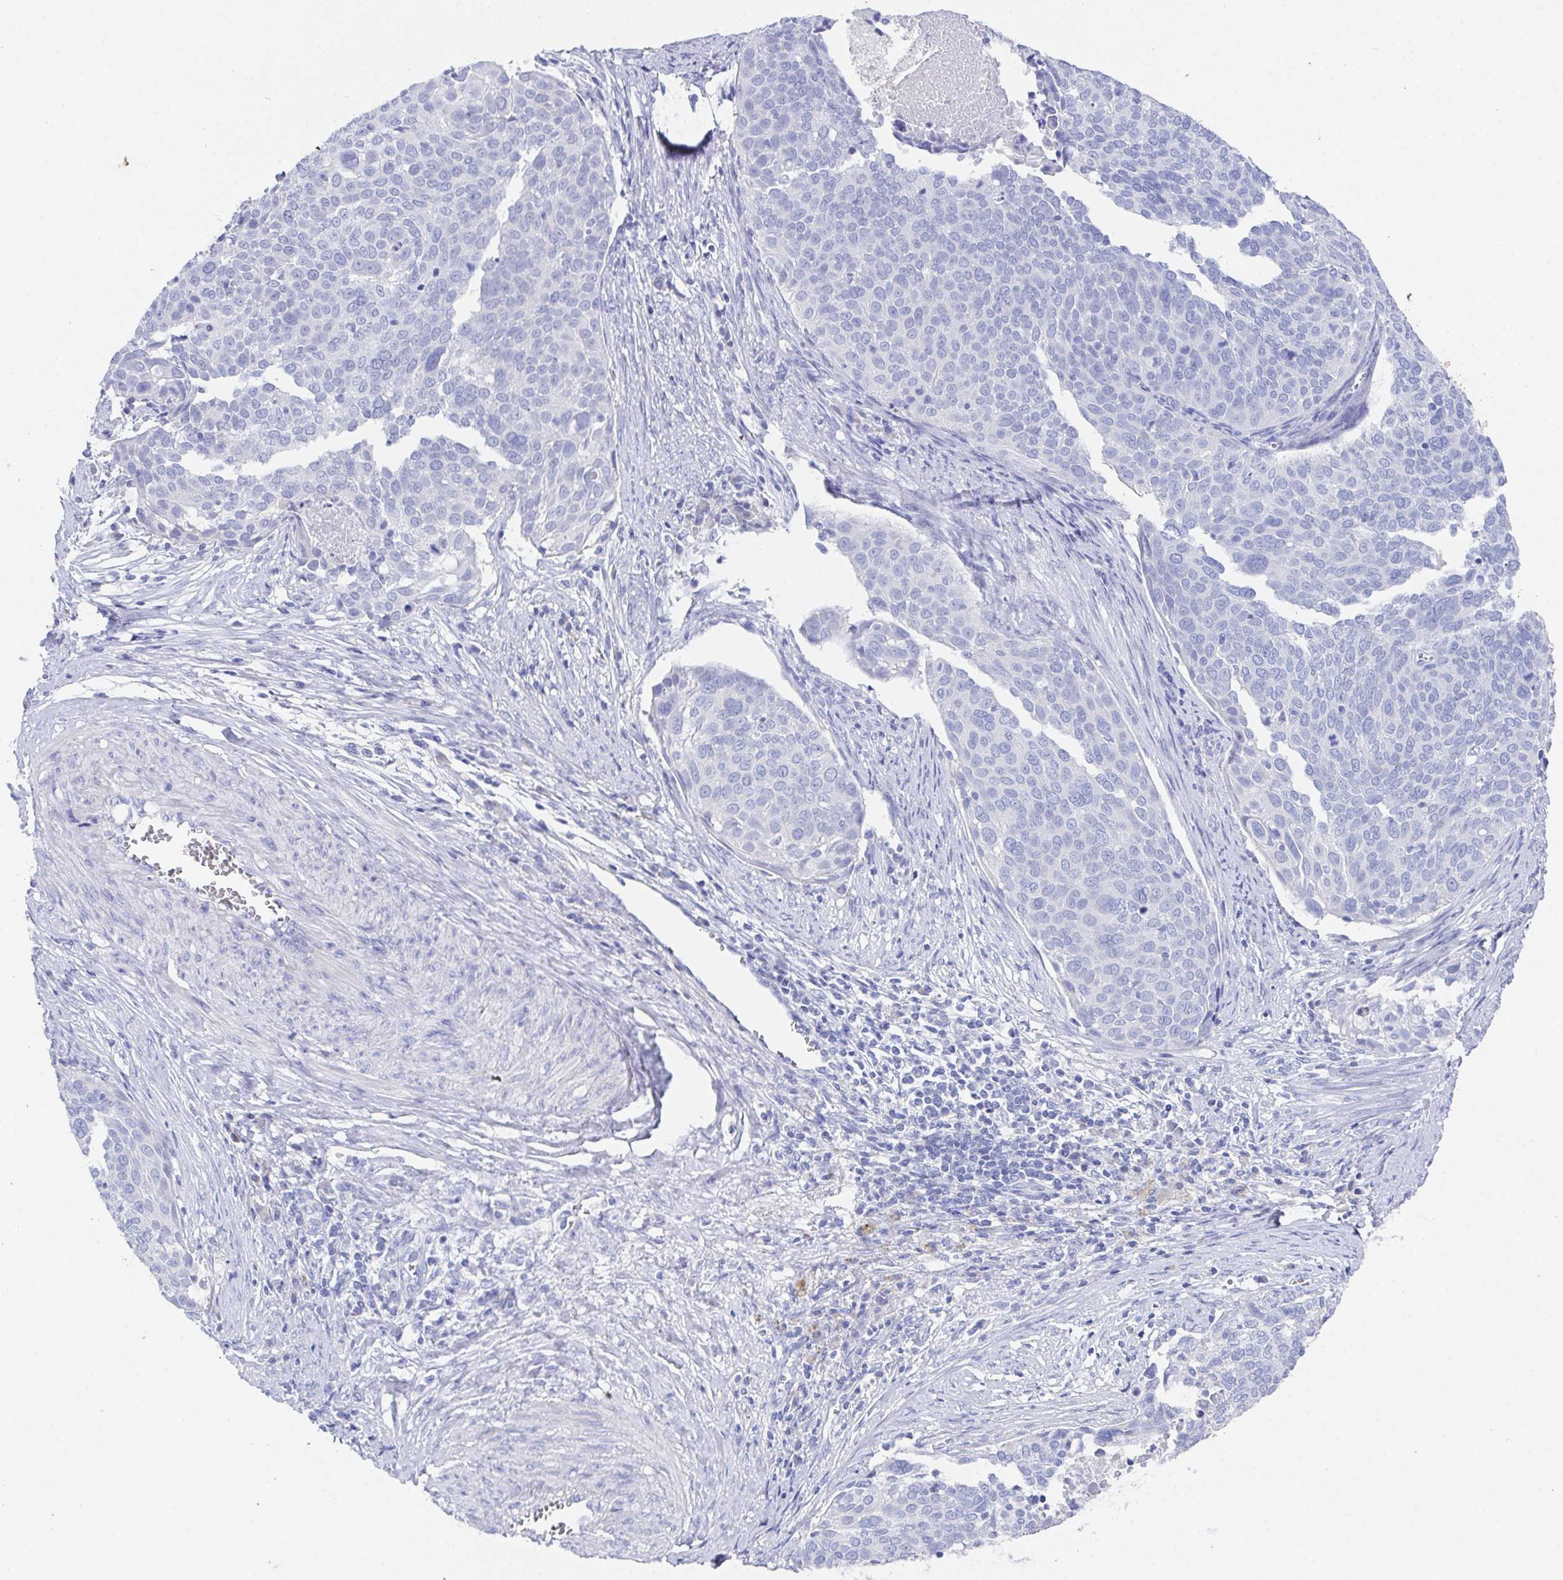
{"staining": {"intensity": "negative", "quantity": "none", "location": "none"}, "tissue": "cervical cancer", "cell_type": "Tumor cells", "image_type": "cancer", "snomed": [{"axis": "morphology", "description": "Squamous cell carcinoma, NOS"}, {"axis": "topography", "description": "Cervix"}], "caption": "Immunohistochemical staining of human cervical cancer shows no significant staining in tumor cells.", "gene": "SSC4D", "patient": {"sex": "female", "age": 39}}